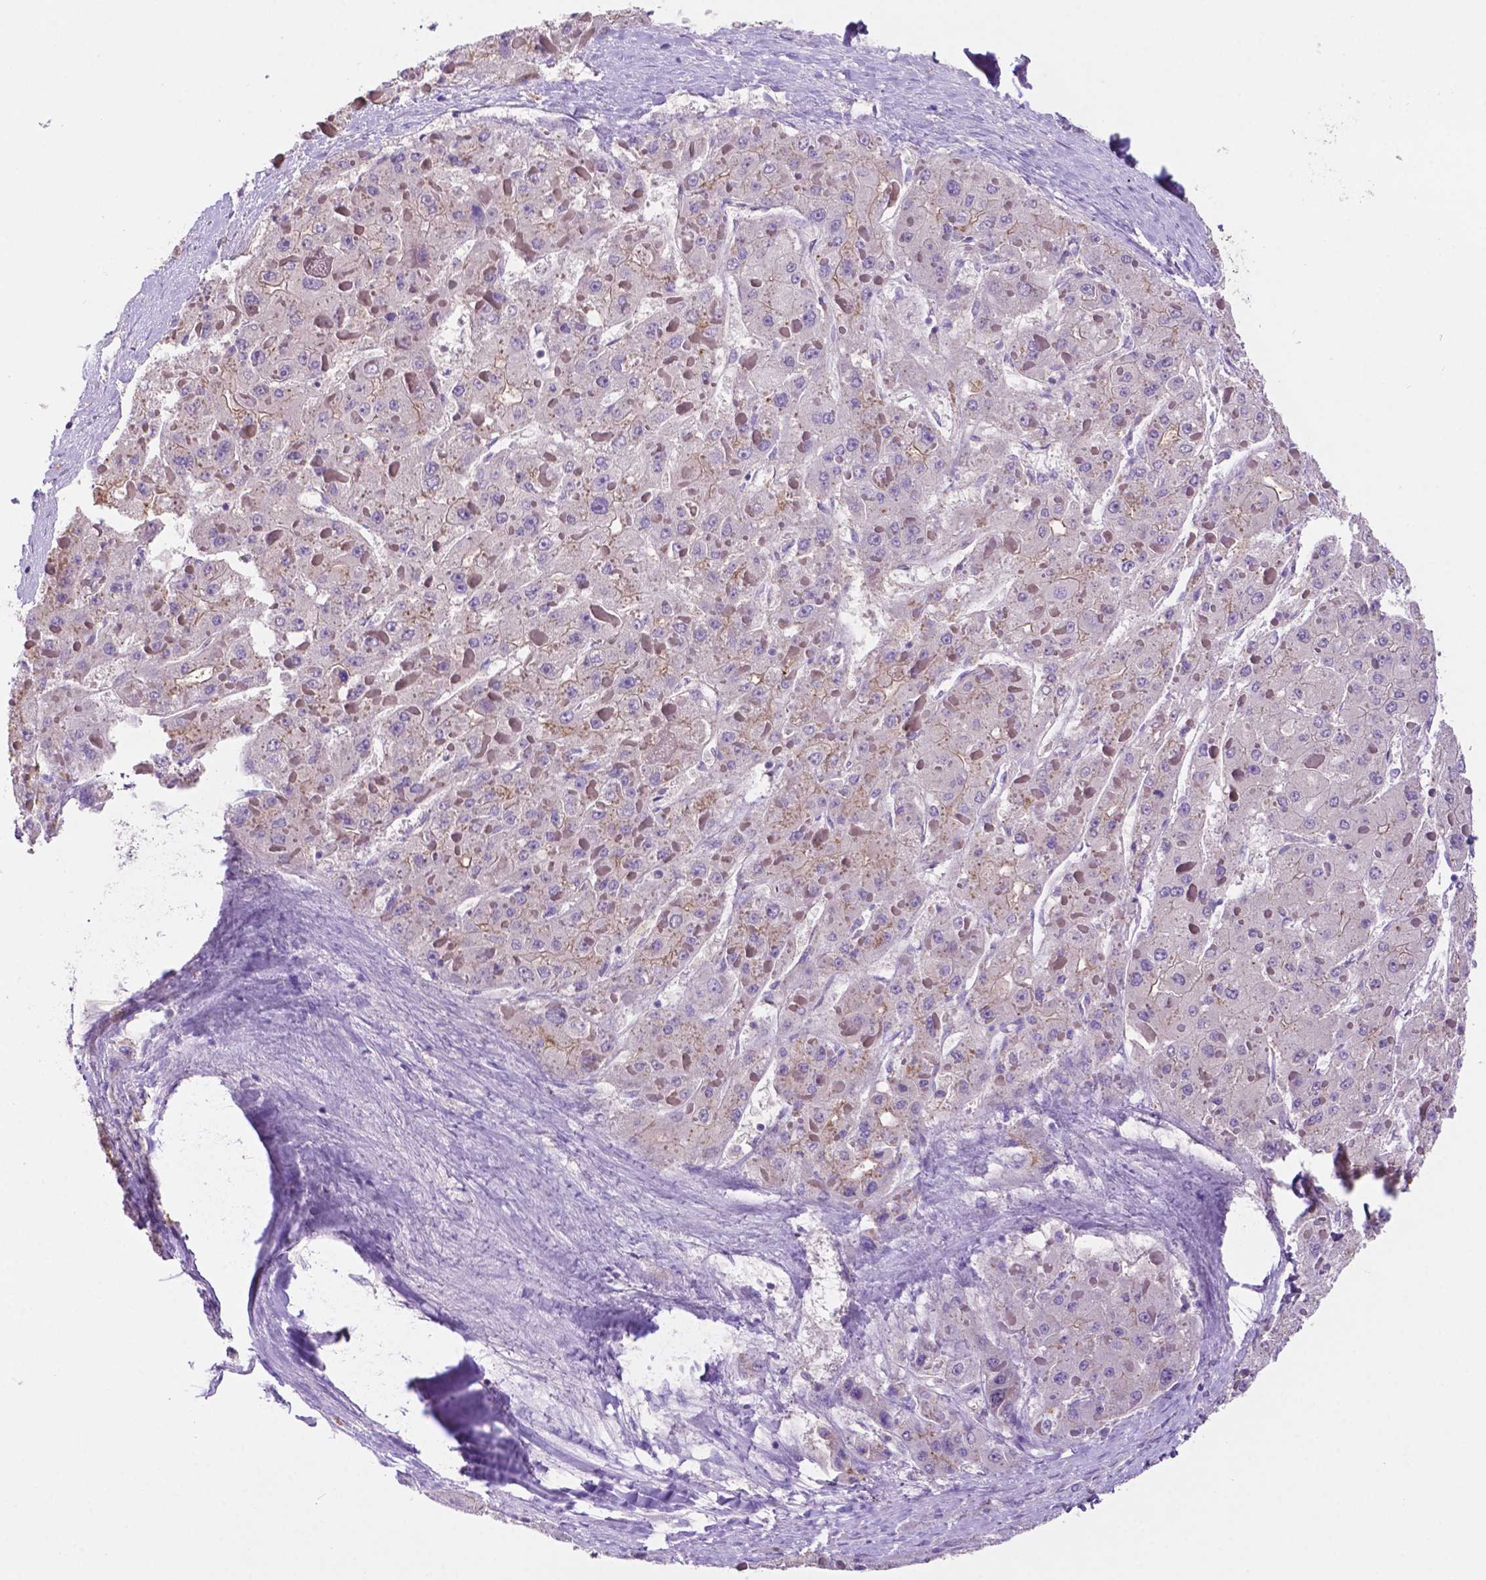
{"staining": {"intensity": "negative", "quantity": "none", "location": "none"}, "tissue": "liver cancer", "cell_type": "Tumor cells", "image_type": "cancer", "snomed": [{"axis": "morphology", "description": "Carcinoma, Hepatocellular, NOS"}, {"axis": "topography", "description": "Liver"}], "caption": "An immunohistochemistry micrograph of liver cancer (hepatocellular carcinoma) is shown. There is no staining in tumor cells of liver cancer (hepatocellular carcinoma).", "gene": "PRPS2", "patient": {"sex": "female", "age": 73}}